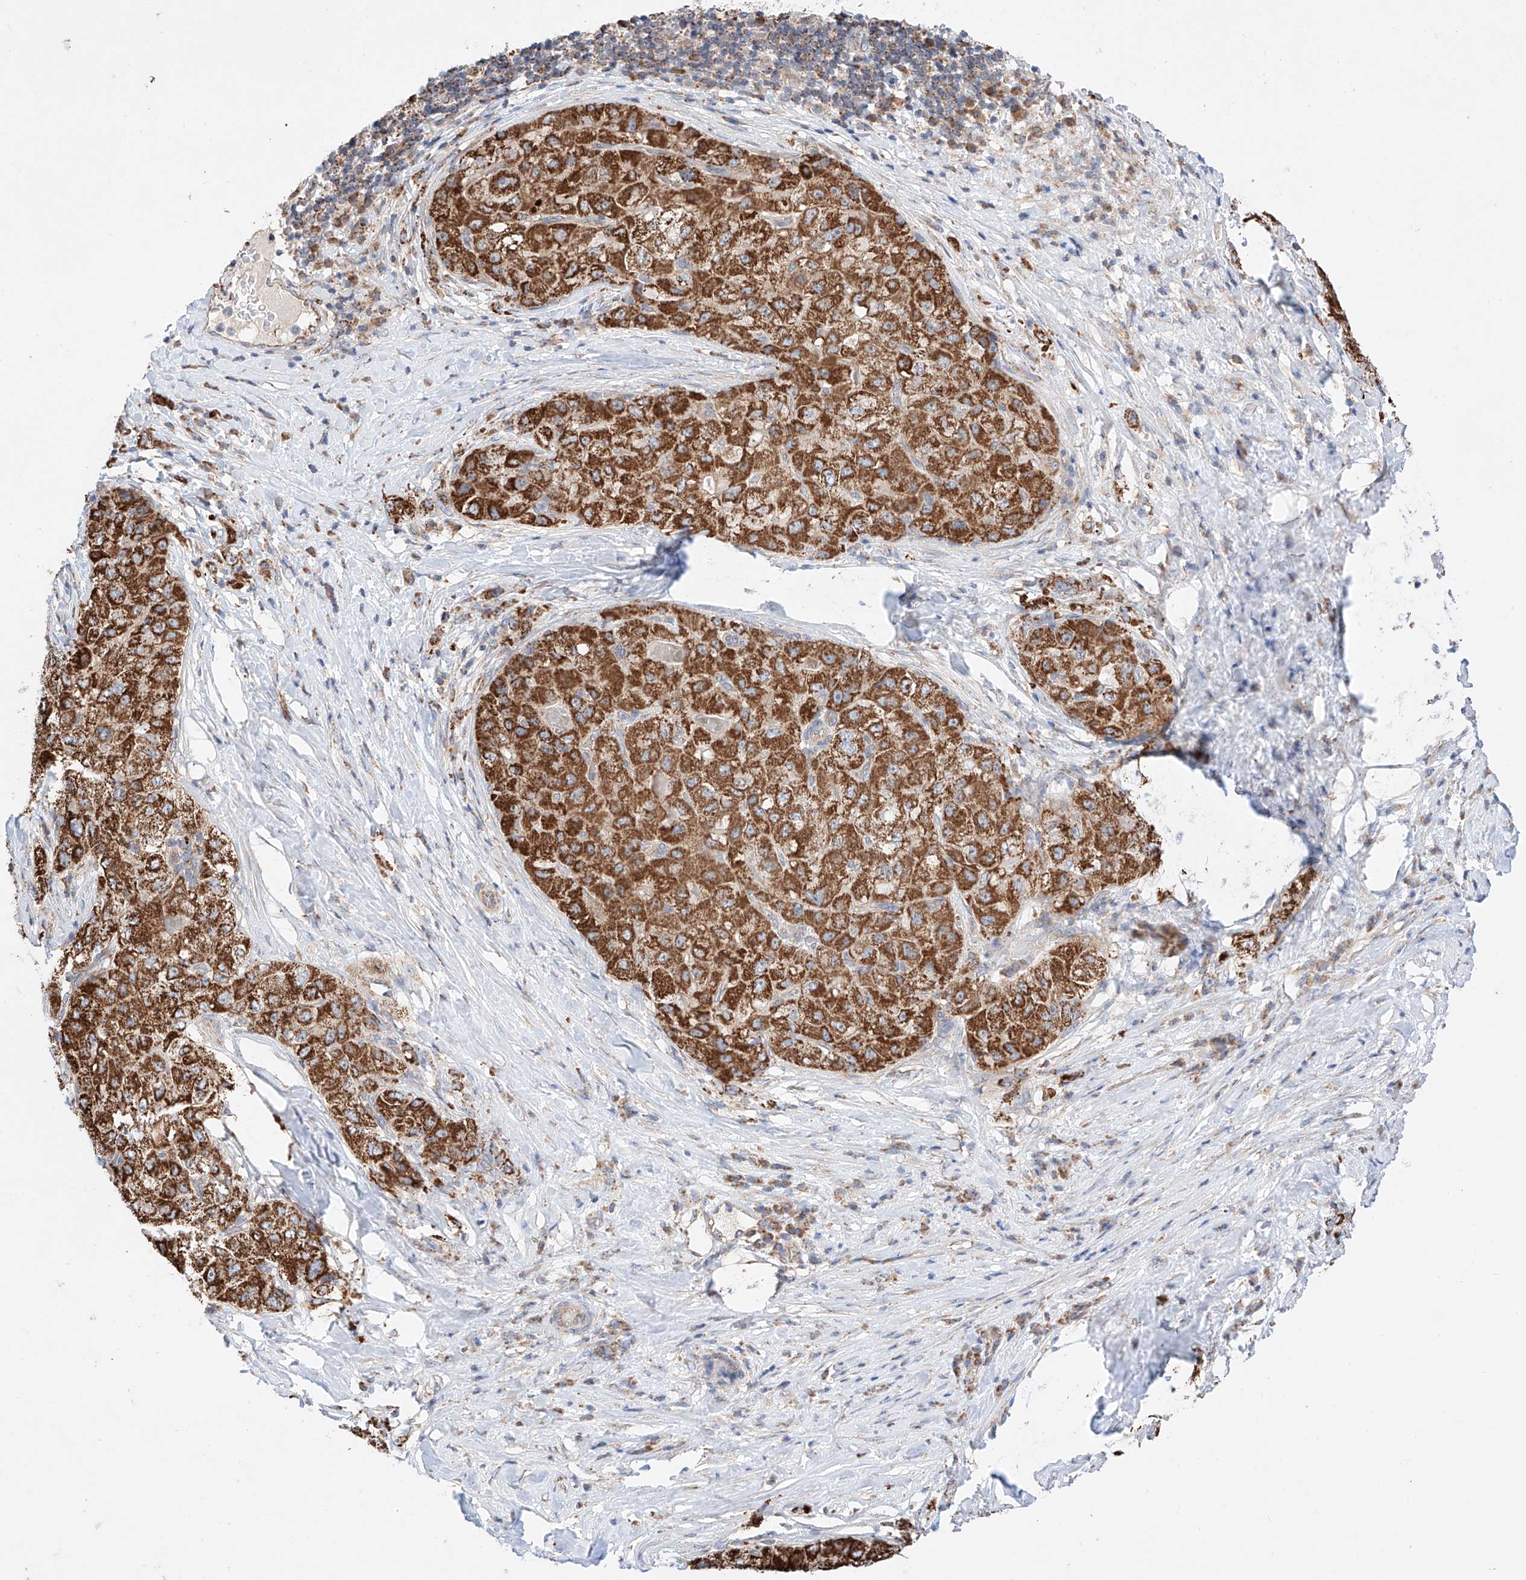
{"staining": {"intensity": "strong", "quantity": ">75%", "location": "cytoplasmic/membranous"}, "tissue": "liver cancer", "cell_type": "Tumor cells", "image_type": "cancer", "snomed": [{"axis": "morphology", "description": "Carcinoma, Hepatocellular, NOS"}, {"axis": "topography", "description": "Liver"}], "caption": "Brown immunohistochemical staining in liver cancer exhibits strong cytoplasmic/membranous positivity in about >75% of tumor cells.", "gene": "KTI12", "patient": {"sex": "male", "age": 80}}